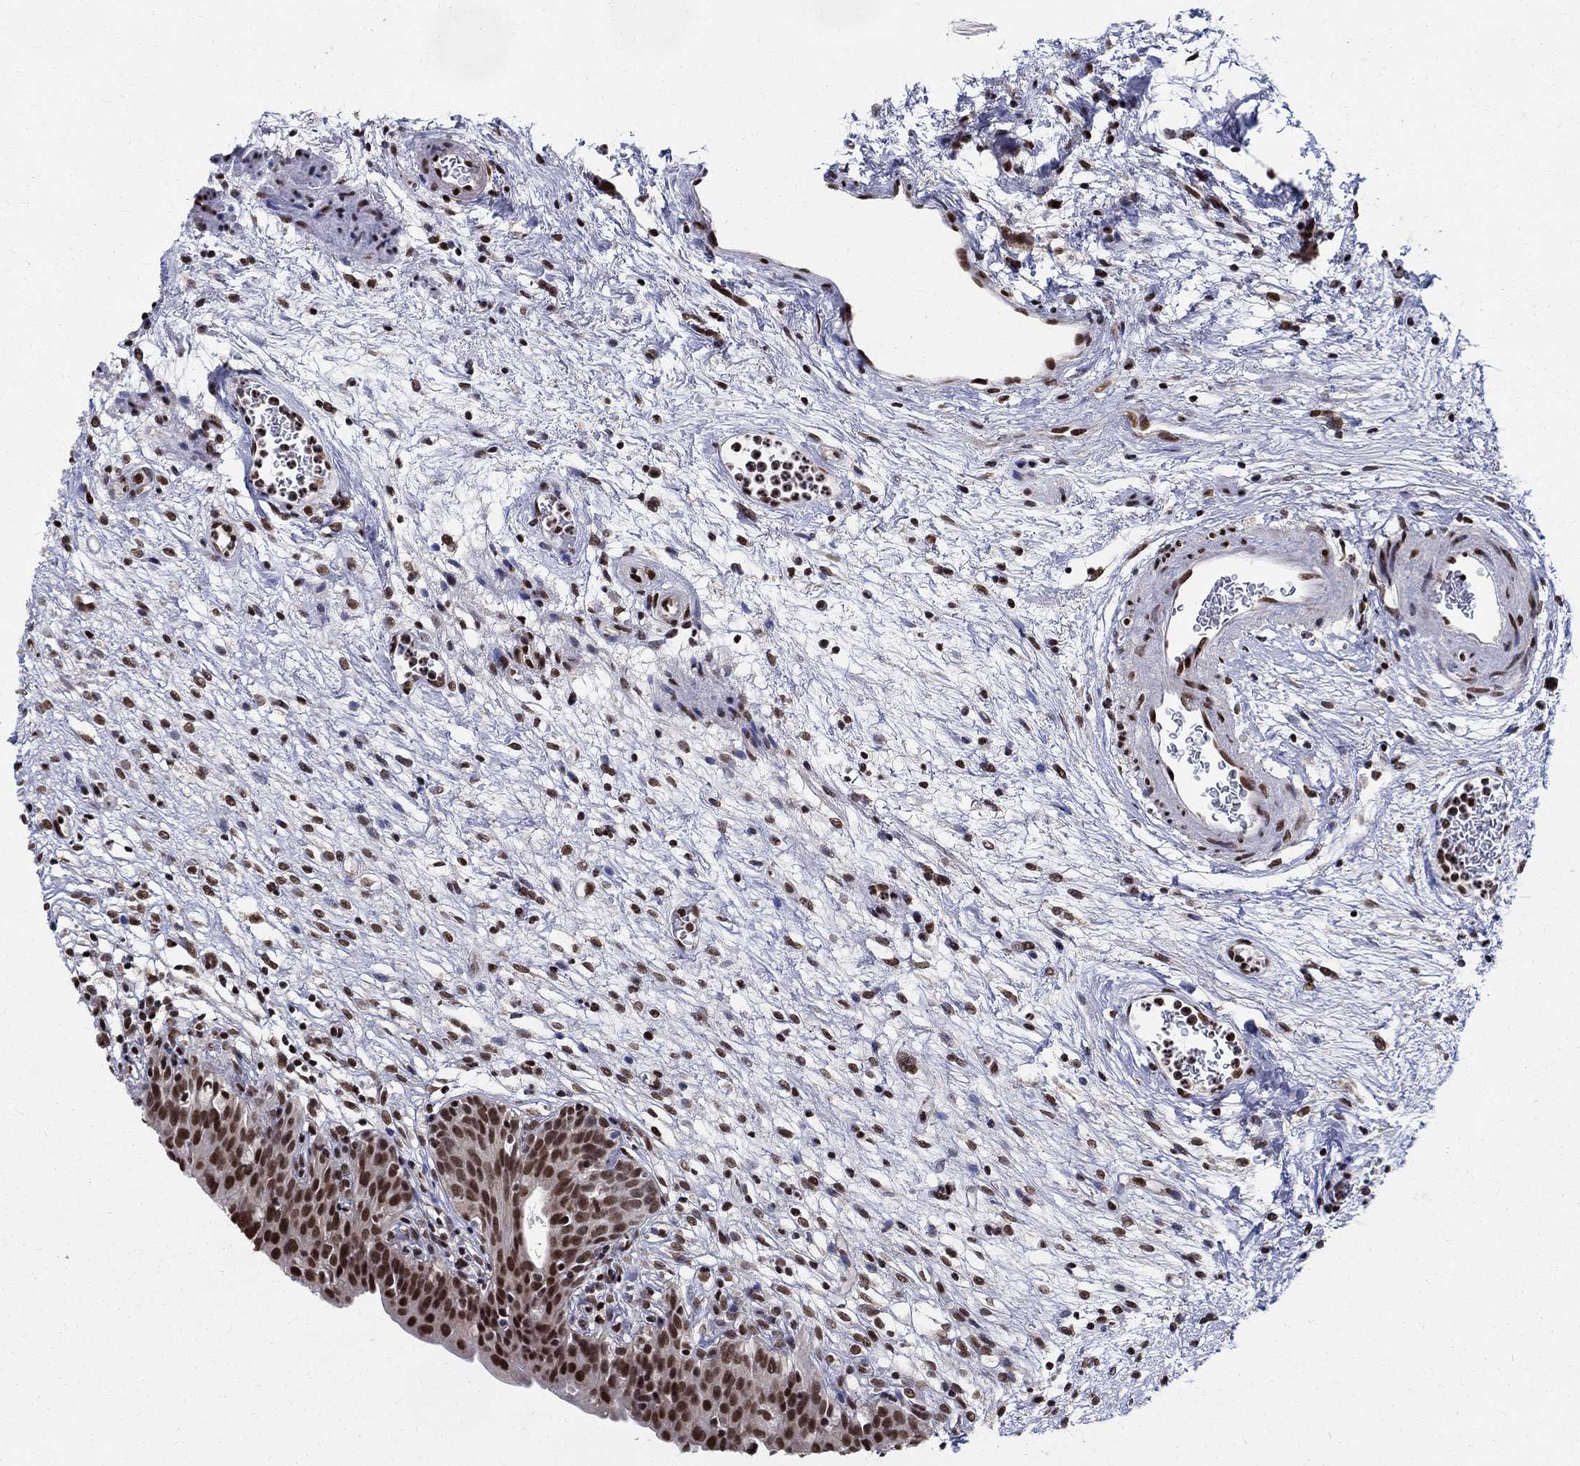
{"staining": {"intensity": "strong", "quantity": ">75%", "location": "nuclear"}, "tissue": "urinary bladder", "cell_type": "Urothelial cells", "image_type": "normal", "snomed": [{"axis": "morphology", "description": "Normal tissue, NOS"}, {"axis": "topography", "description": "Urinary bladder"}], "caption": "Immunohistochemical staining of unremarkable urinary bladder displays >75% levels of strong nuclear protein positivity in about >75% of urothelial cells. (IHC, brightfield microscopy, high magnification).", "gene": "FBXO16", "patient": {"sex": "male", "age": 76}}